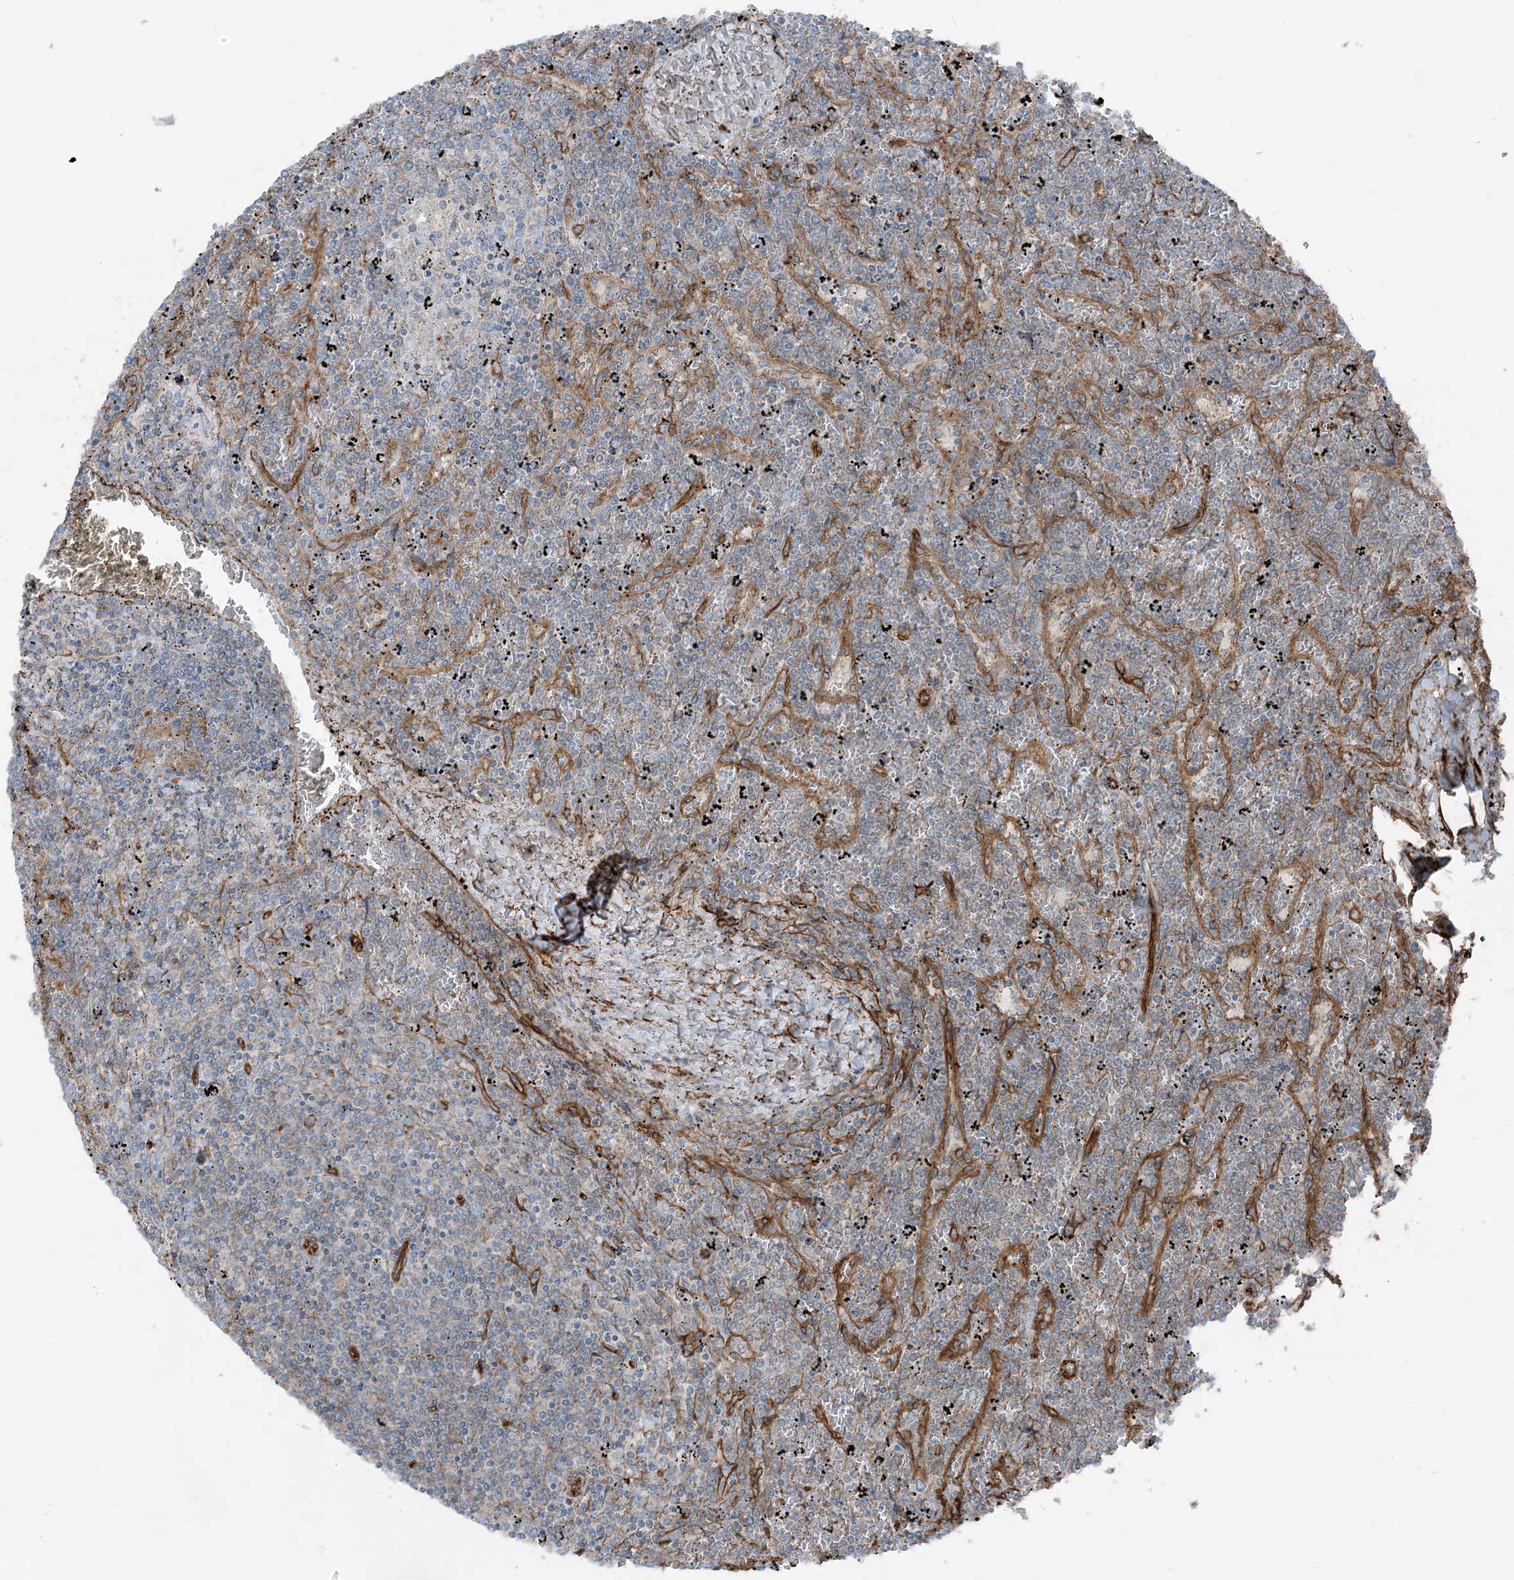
{"staining": {"intensity": "negative", "quantity": "none", "location": "none"}, "tissue": "lymphoma", "cell_type": "Tumor cells", "image_type": "cancer", "snomed": [{"axis": "morphology", "description": "Malignant lymphoma, non-Hodgkin's type, Low grade"}, {"axis": "topography", "description": "Spleen"}], "caption": "Immunohistochemical staining of lymphoma displays no significant staining in tumor cells.", "gene": "ZFP90", "patient": {"sex": "female", "age": 19}}